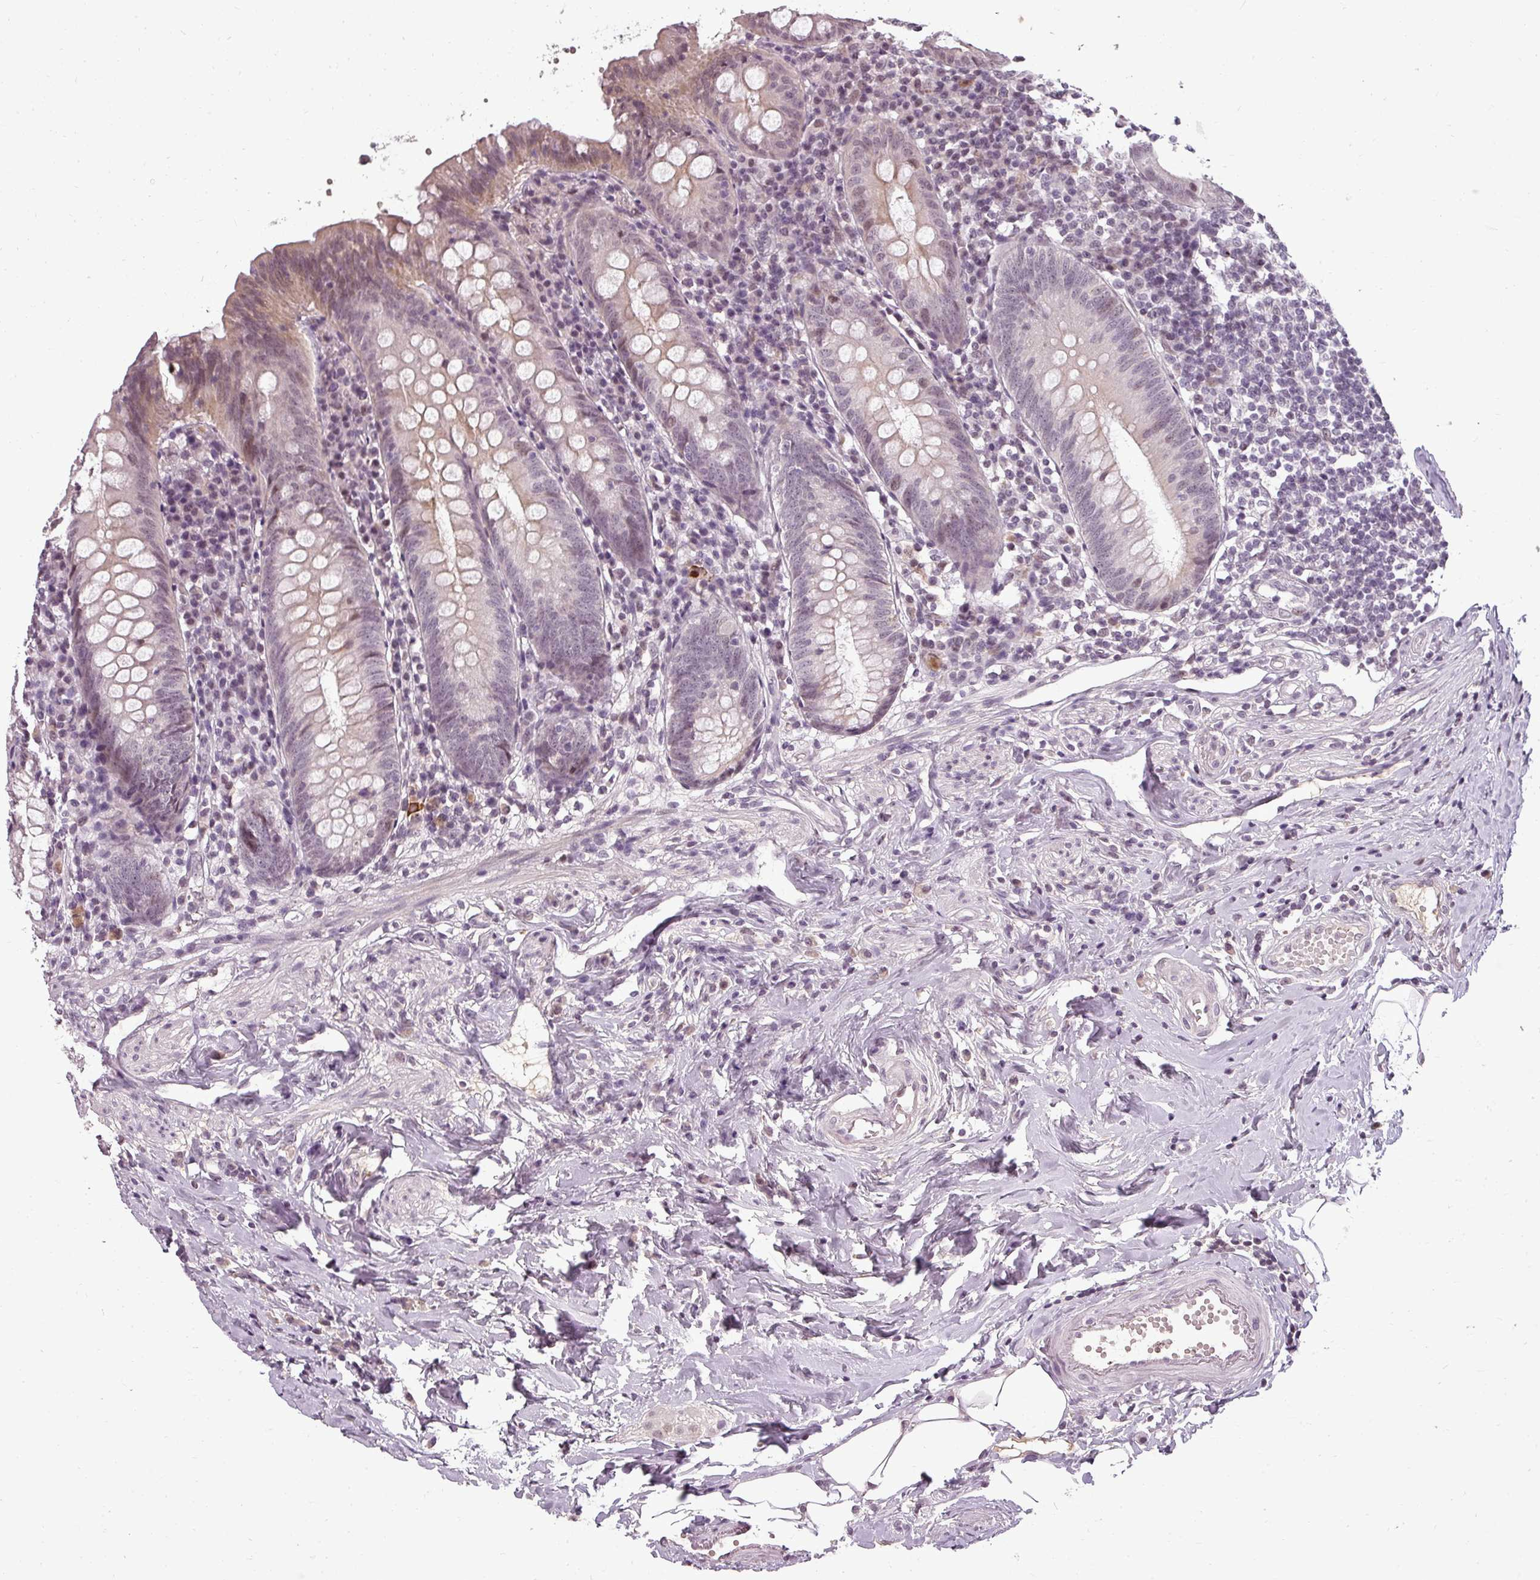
{"staining": {"intensity": "moderate", "quantity": "<25%", "location": "cytoplasmic/membranous,nuclear"}, "tissue": "appendix", "cell_type": "Glandular cells", "image_type": "normal", "snomed": [{"axis": "morphology", "description": "Normal tissue, NOS"}, {"axis": "topography", "description": "Appendix"}], "caption": "Protein expression analysis of normal appendix demonstrates moderate cytoplasmic/membranous,nuclear expression in about <25% of glandular cells. (Stains: DAB (3,3'-diaminobenzidine) in brown, nuclei in blue, Microscopy: brightfield microscopy at high magnification).", "gene": "BCAS3", "patient": {"sex": "female", "age": 54}}